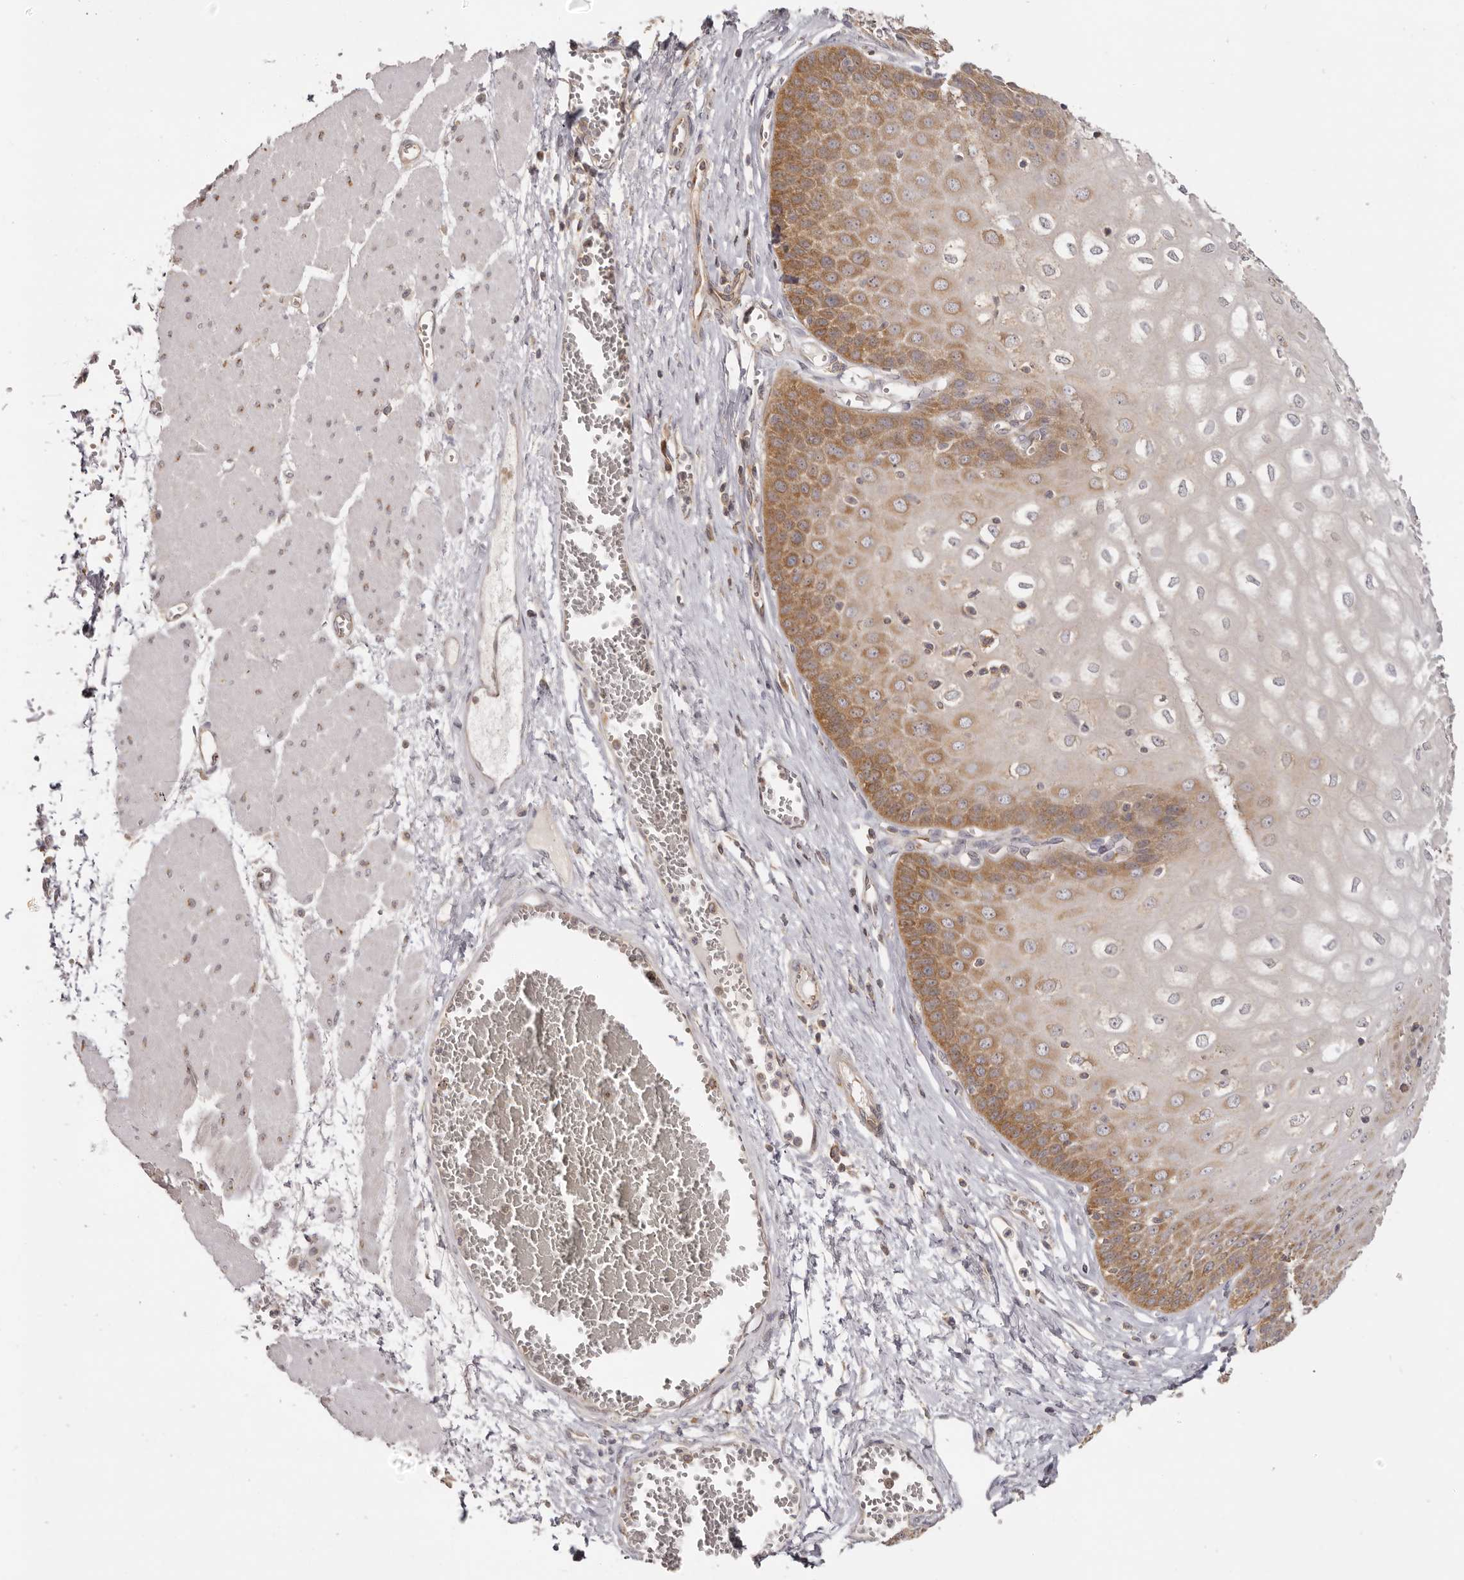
{"staining": {"intensity": "moderate", "quantity": "25%-75%", "location": "cytoplasmic/membranous"}, "tissue": "esophagus", "cell_type": "Squamous epithelial cells", "image_type": "normal", "snomed": [{"axis": "morphology", "description": "Normal tissue, NOS"}, {"axis": "topography", "description": "Esophagus"}], "caption": "DAB (3,3'-diaminobenzidine) immunohistochemical staining of unremarkable human esophagus demonstrates moderate cytoplasmic/membranous protein positivity in approximately 25%-75% of squamous epithelial cells. Nuclei are stained in blue.", "gene": "EEF1E1", "patient": {"sex": "male", "age": 60}}